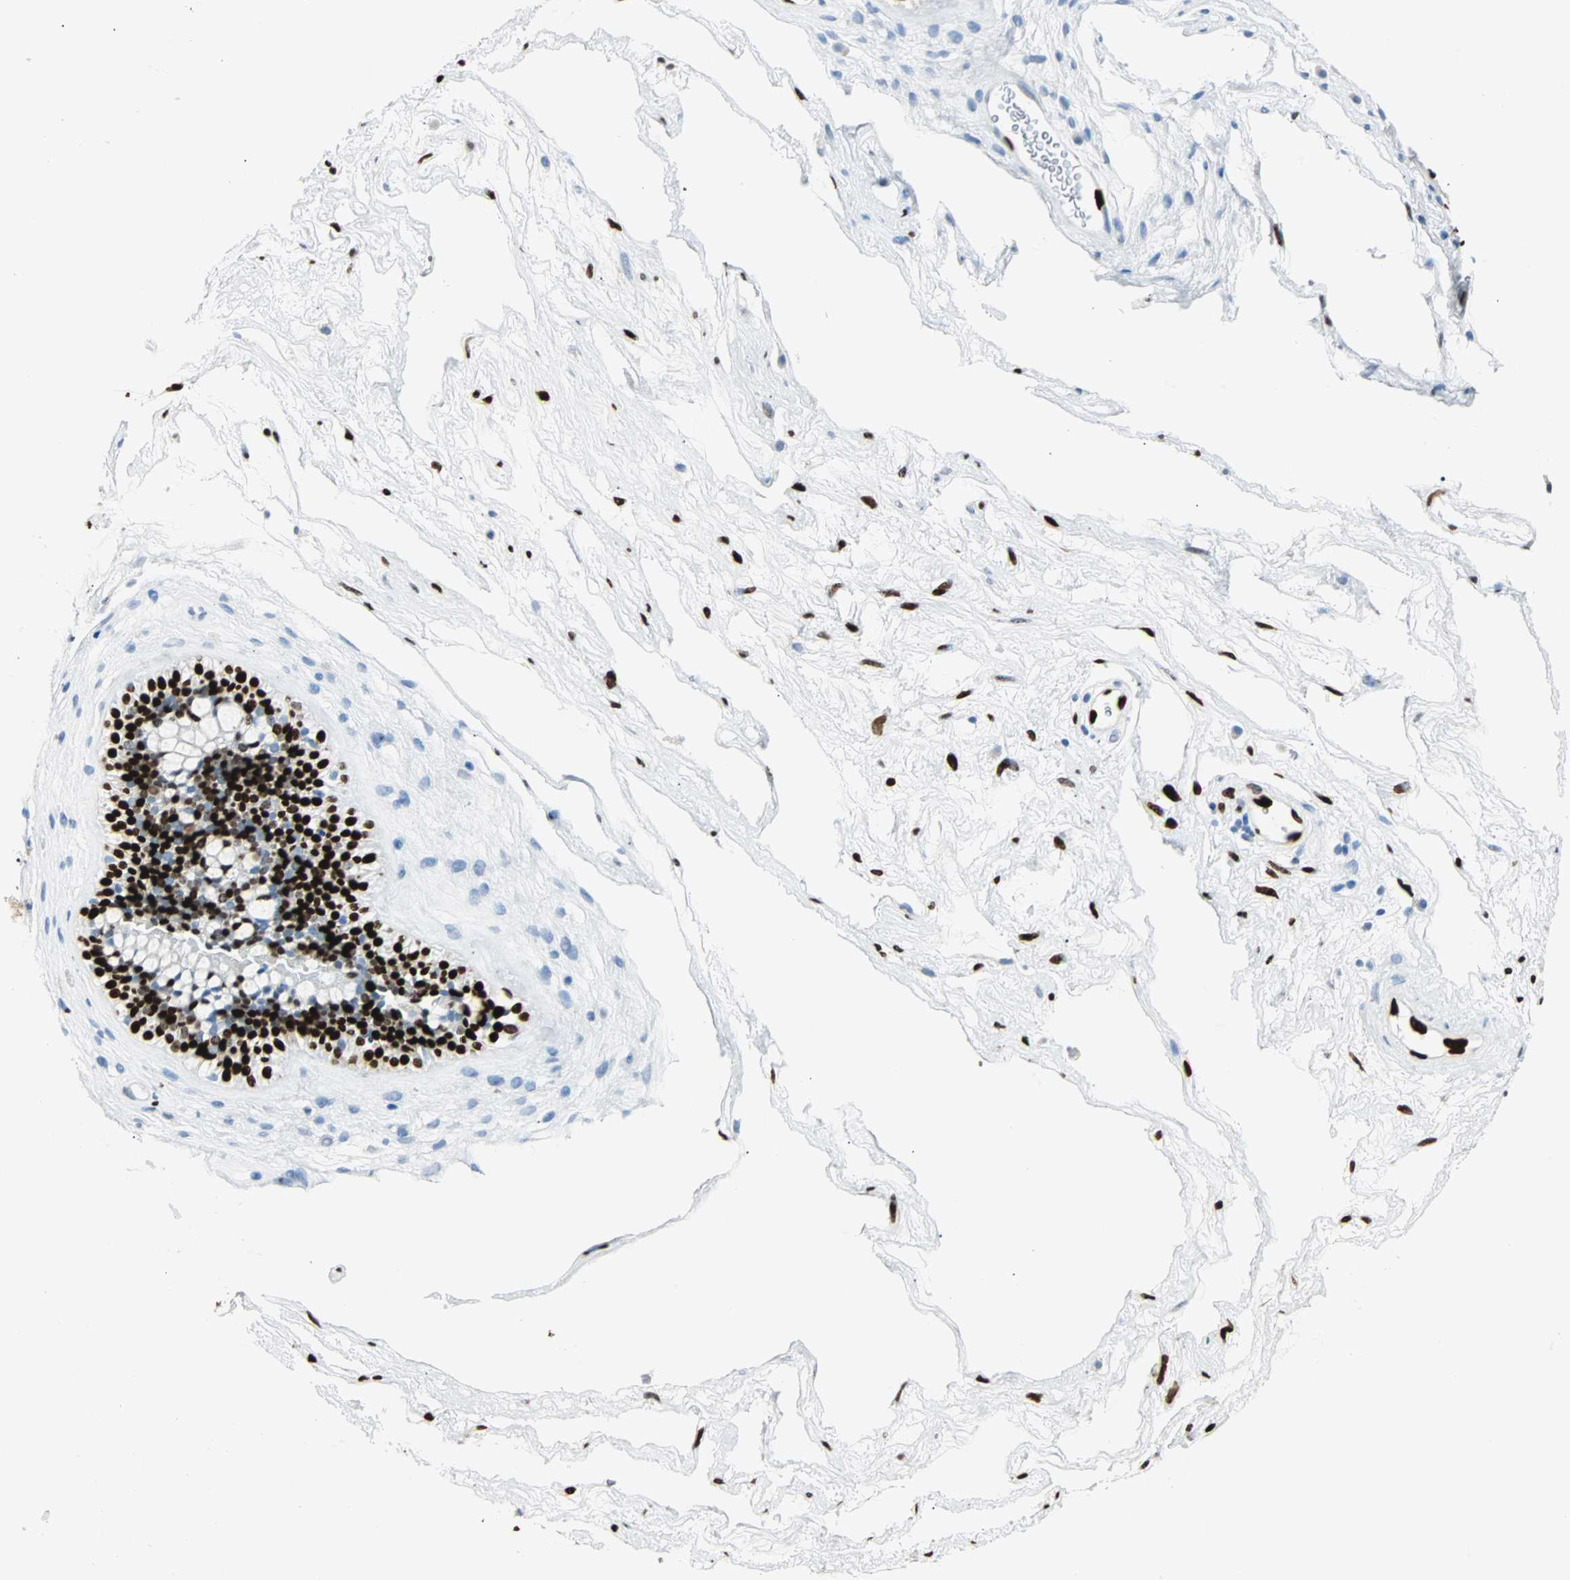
{"staining": {"intensity": "strong", "quantity": ">75%", "location": "nuclear"}, "tissue": "nasopharynx", "cell_type": "Respiratory epithelial cells", "image_type": "normal", "snomed": [{"axis": "morphology", "description": "Normal tissue, NOS"}, {"axis": "morphology", "description": "Inflammation, NOS"}, {"axis": "topography", "description": "Nasopharynx"}], "caption": "IHC photomicrograph of normal nasopharynx stained for a protein (brown), which reveals high levels of strong nuclear expression in approximately >75% of respiratory epithelial cells.", "gene": "IL33", "patient": {"sex": "male", "age": 48}}